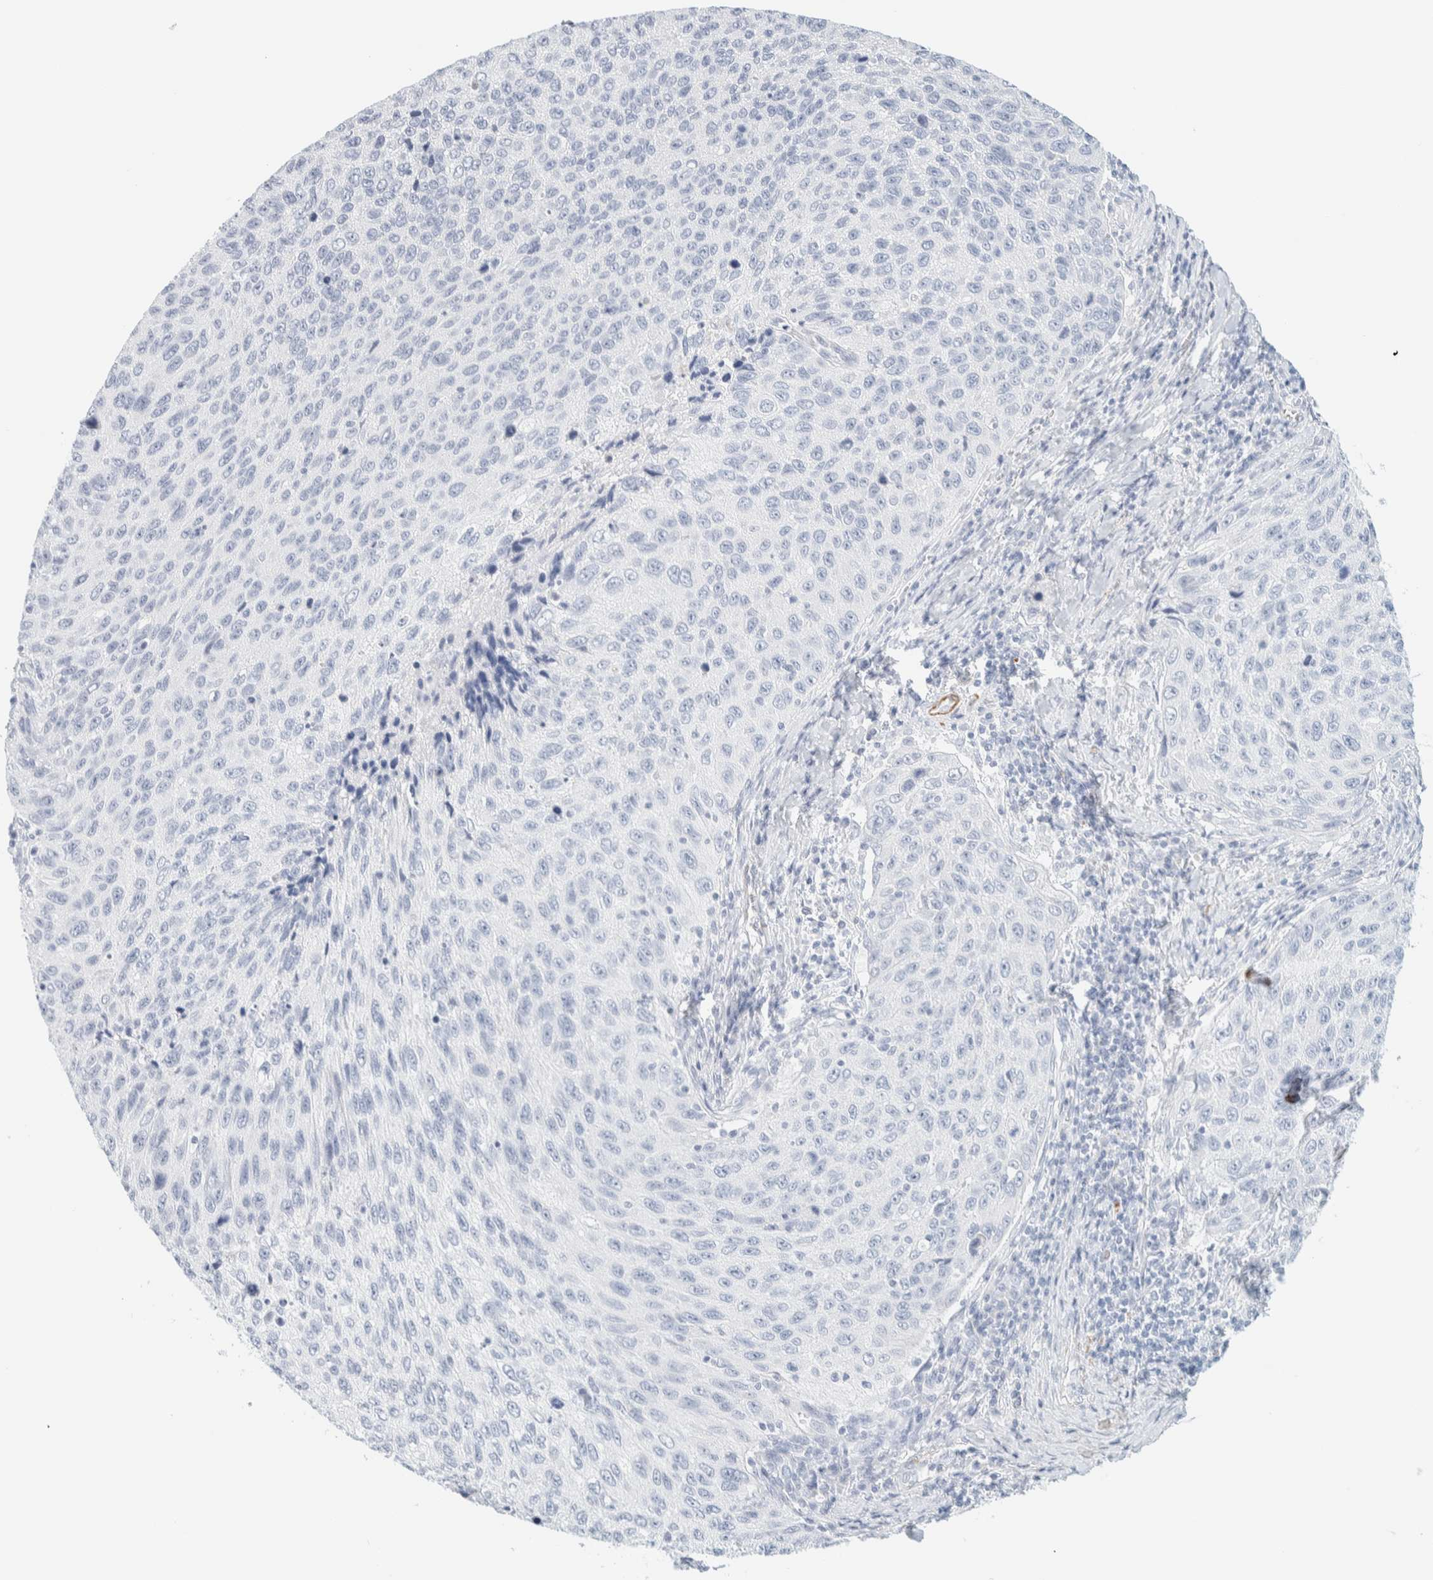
{"staining": {"intensity": "negative", "quantity": "none", "location": "none"}, "tissue": "cervical cancer", "cell_type": "Tumor cells", "image_type": "cancer", "snomed": [{"axis": "morphology", "description": "Squamous cell carcinoma, NOS"}, {"axis": "topography", "description": "Cervix"}], "caption": "DAB immunohistochemical staining of squamous cell carcinoma (cervical) exhibits no significant staining in tumor cells. (DAB (3,3'-diaminobenzidine) immunohistochemistry (IHC) with hematoxylin counter stain).", "gene": "AFMID", "patient": {"sex": "female", "age": 53}}